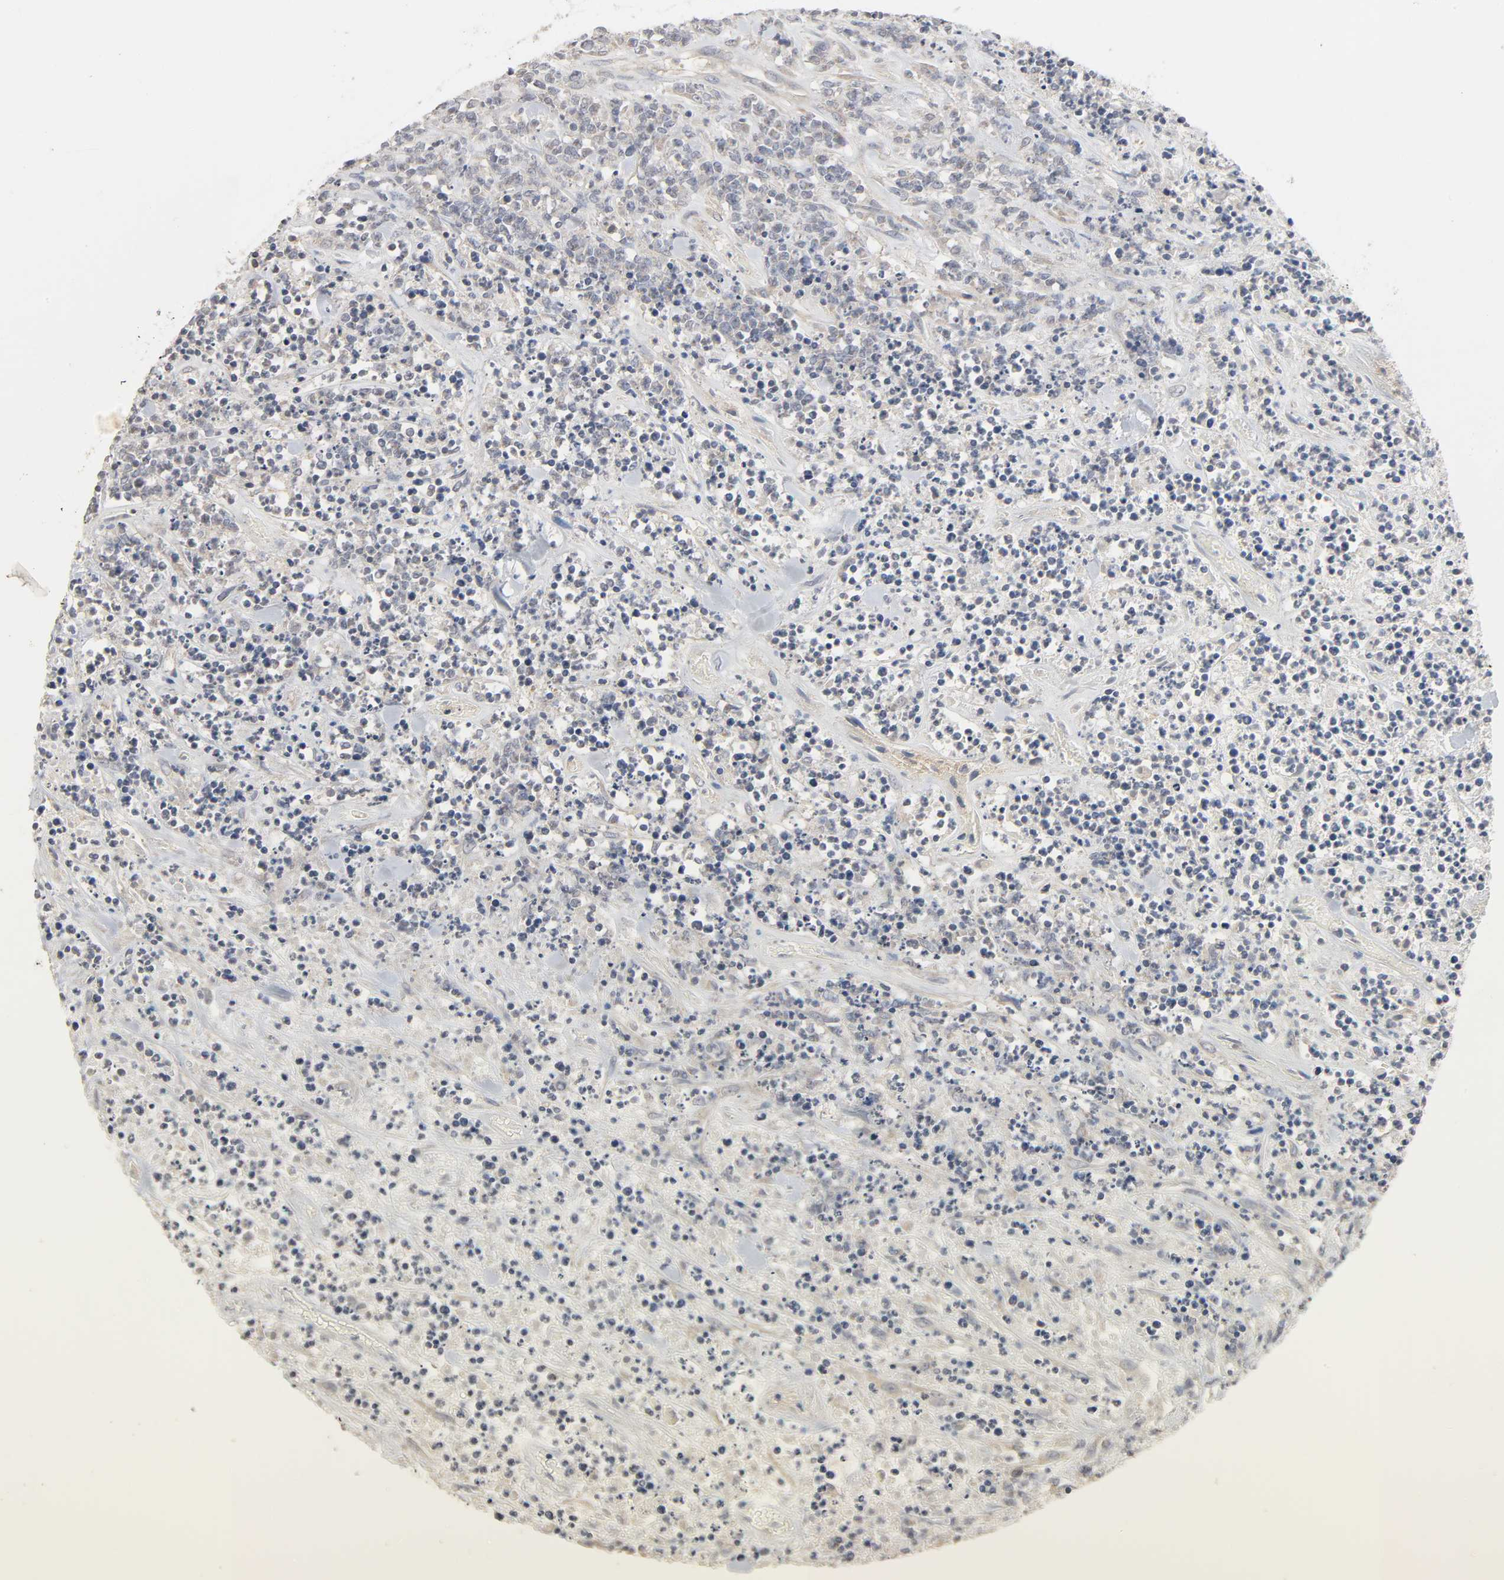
{"staining": {"intensity": "negative", "quantity": "none", "location": "none"}, "tissue": "lymphoma", "cell_type": "Tumor cells", "image_type": "cancer", "snomed": [{"axis": "morphology", "description": "Malignant lymphoma, non-Hodgkin's type, High grade"}, {"axis": "topography", "description": "Soft tissue"}], "caption": "The immunohistochemistry (IHC) image has no significant positivity in tumor cells of high-grade malignant lymphoma, non-Hodgkin's type tissue. (DAB (3,3'-diaminobenzidine) IHC with hematoxylin counter stain).", "gene": "CLEC4E", "patient": {"sex": "male", "age": 18}}